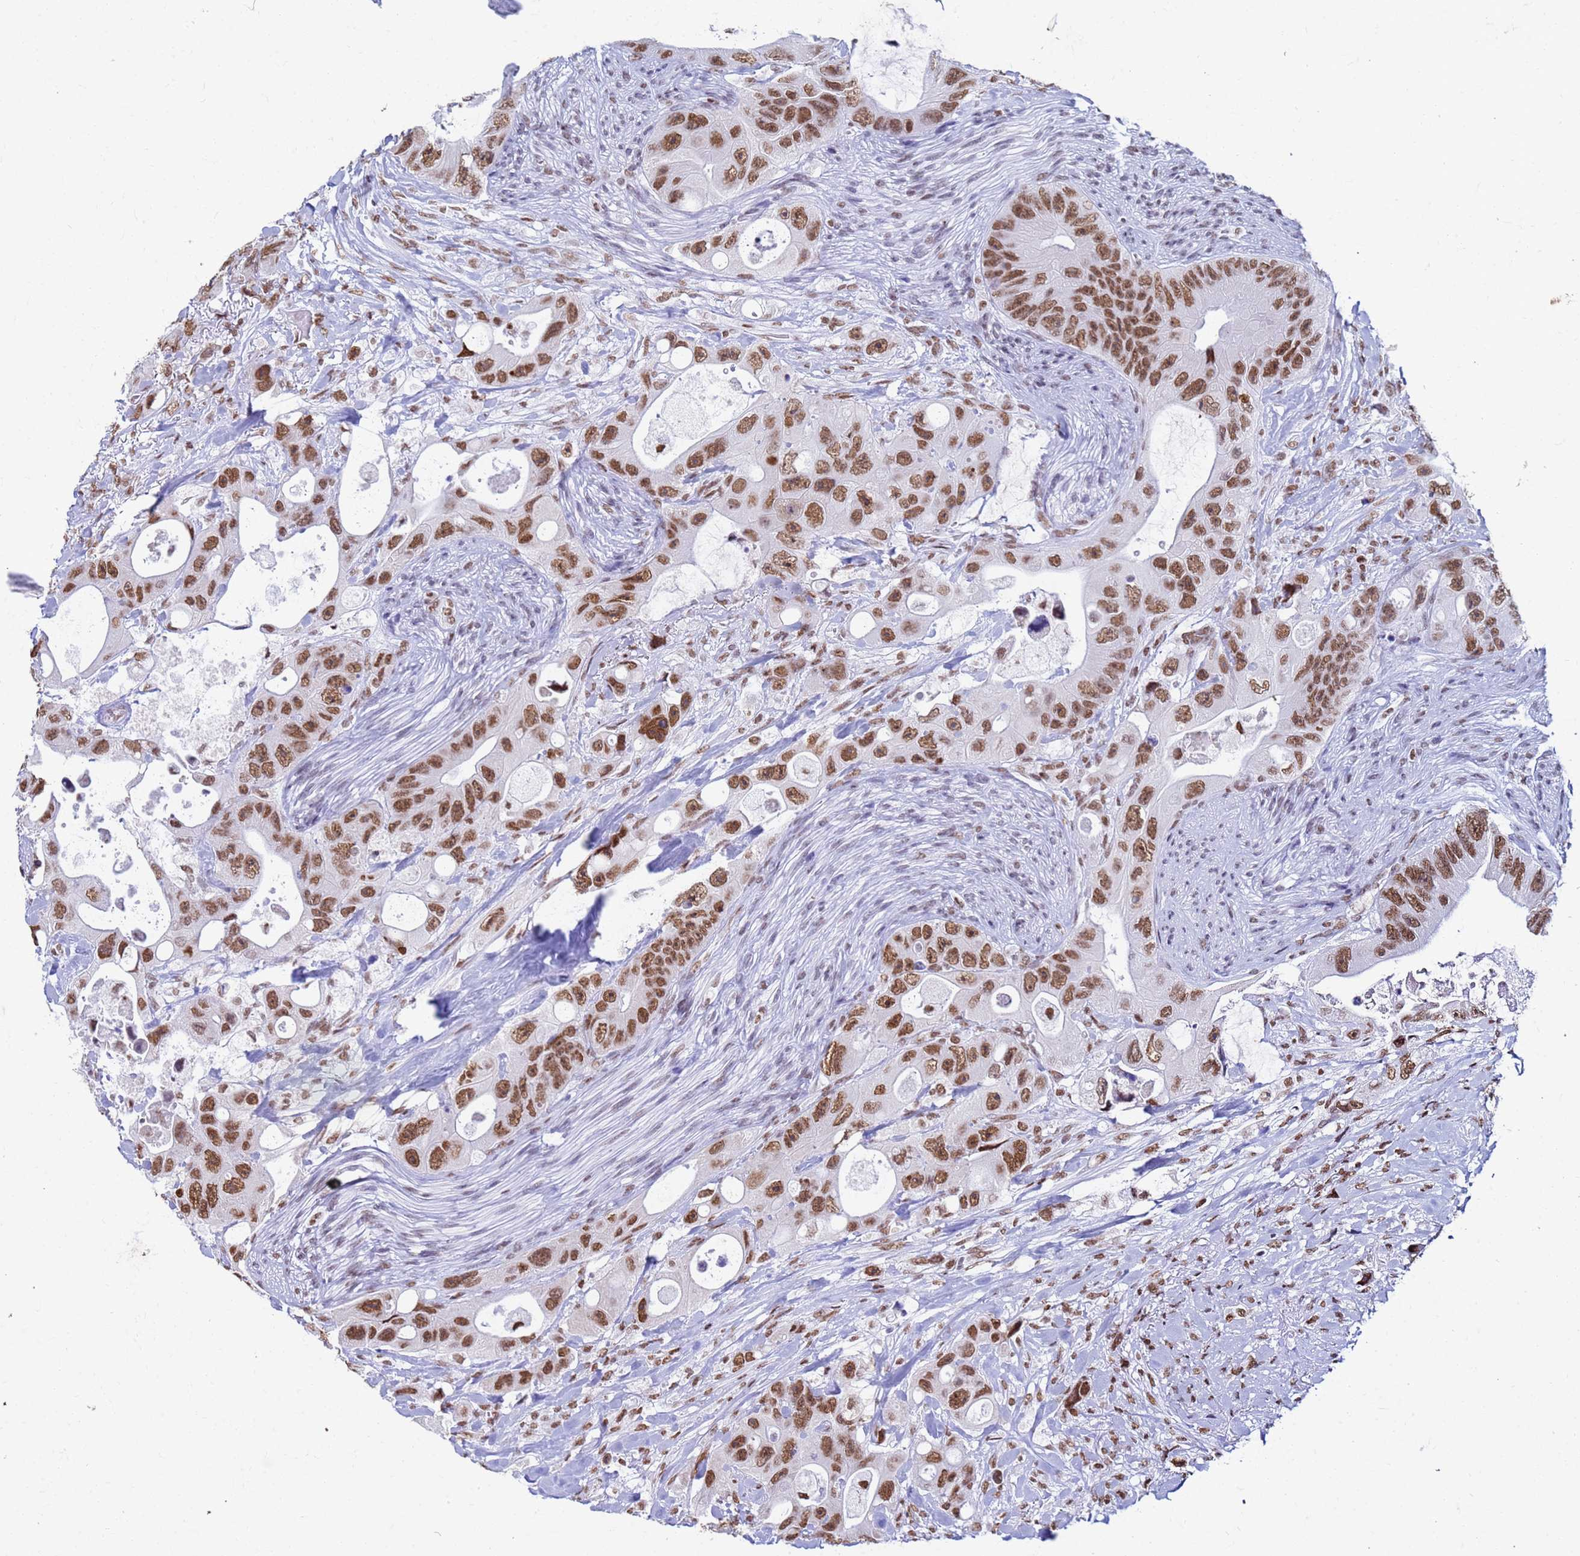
{"staining": {"intensity": "strong", "quantity": ">75%", "location": "nuclear"}, "tissue": "colorectal cancer", "cell_type": "Tumor cells", "image_type": "cancer", "snomed": [{"axis": "morphology", "description": "Adenocarcinoma, NOS"}, {"axis": "topography", "description": "Colon"}], "caption": "Colorectal cancer (adenocarcinoma) stained with IHC displays strong nuclear positivity in approximately >75% of tumor cells. (Brightfield microscopy of DAB IHC at high magnification).", "gene": "FAM170B", "patient": {"sex": "female", "age": 46}}